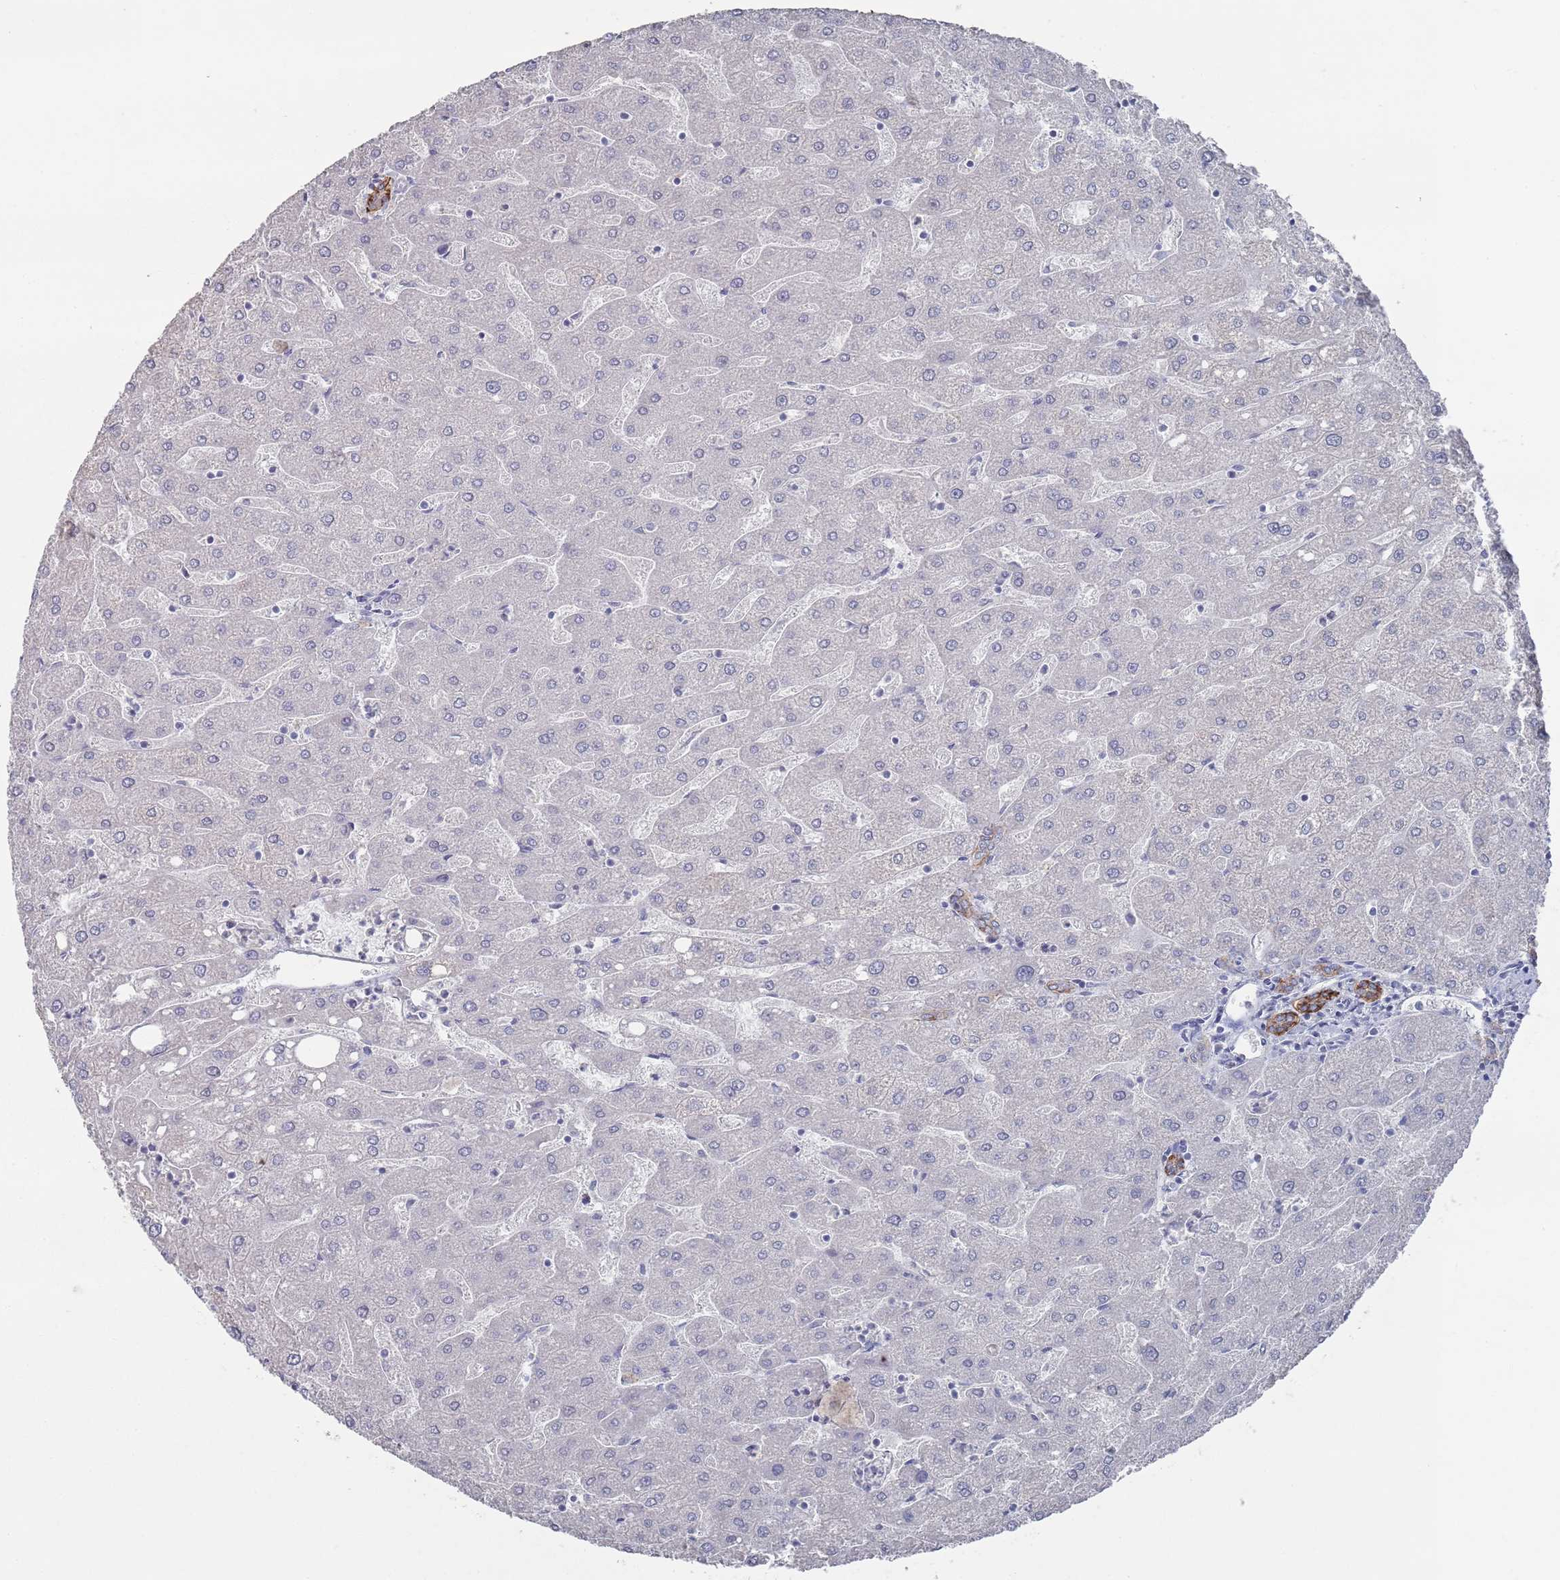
{"staining": {"intensity": "strong", "quantity": ">75%", "location": "cytoplasmic/membranous"}, "tissue": "liver", "cell_type": "Cholangiocytes", "image_type": "normal", "snomed": [{"axis": "morphology", "description": "Normal tissue, NOS"}, {"axis": "topography", "description": "Liver"}], "caption": "Liver was stained to show a protein in brown. There is high levels of strong cytoplasmic/membranous expression in about >75% of cholangiocytes. (Stains: DAB in brown, nuclei in blue, Microscopy: brightfield microscopy at high magnification).", "gene": "PROM2", "patient": {"sex": "male", "age": 67}}